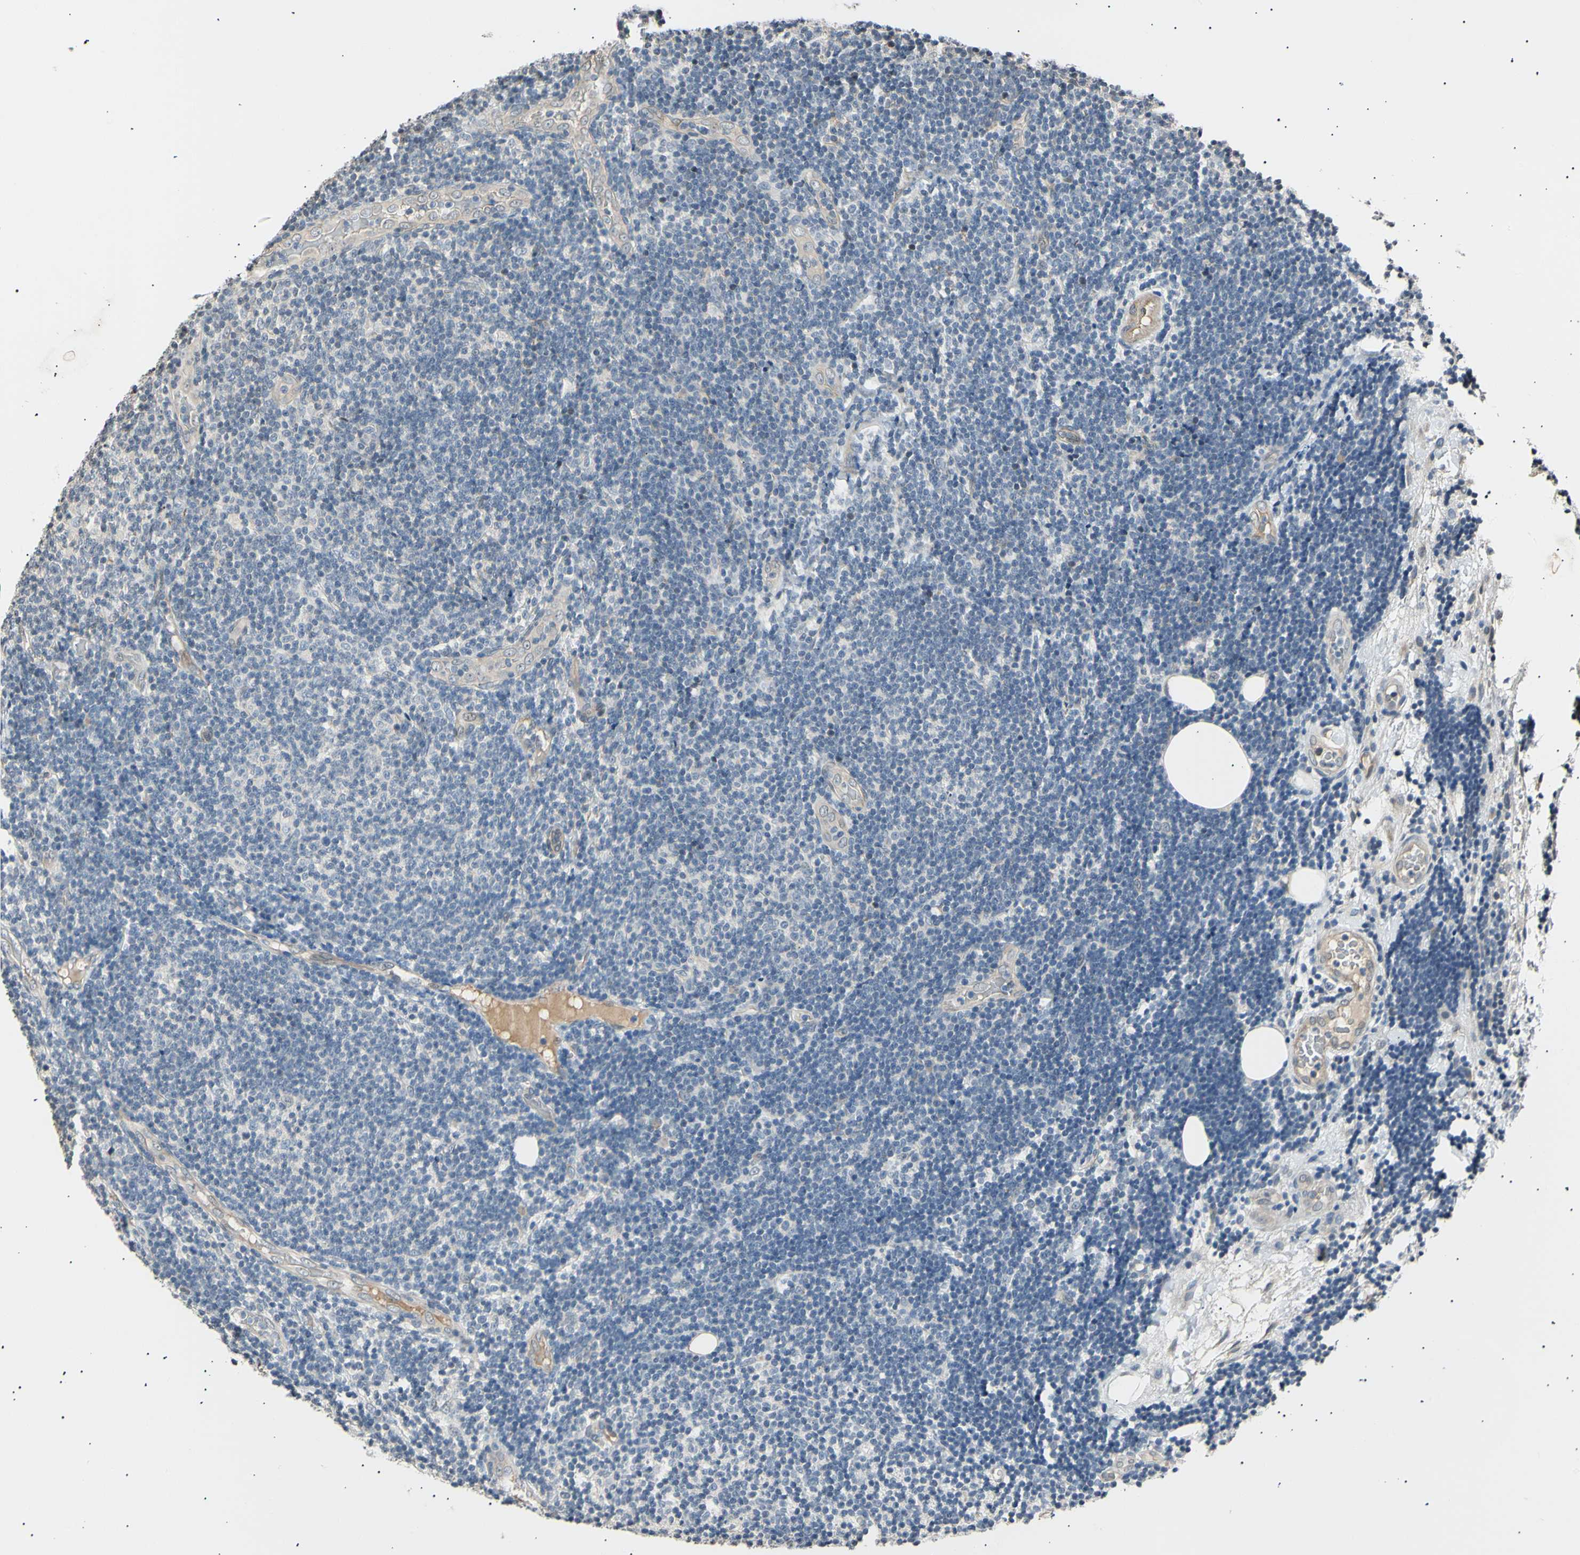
{"staining": {"intensity": "negative", "quantity": "none", "location": "none"}, "tissue": "lymphoma", "cell_type": "Tumor cells", "image_type": "cancer", "snomed": [{"axis": "morphology", "description": "Malignant lymphoma, non-Hodgkin's type, Low grade"}, {"axis": "topography", "description": "Lymph node"}], "caption": "High magnification brightfield microscopy of low-grade malignant lymphoma, non-Hodgkin's type stained with DAB (3,3'-diaminobenzidine) (brown) and counterstained with hematoxylin (blue): tumor cells show no significant expression.", "gene": "AK1", "patient": {"sex": "male", "age": 83}}